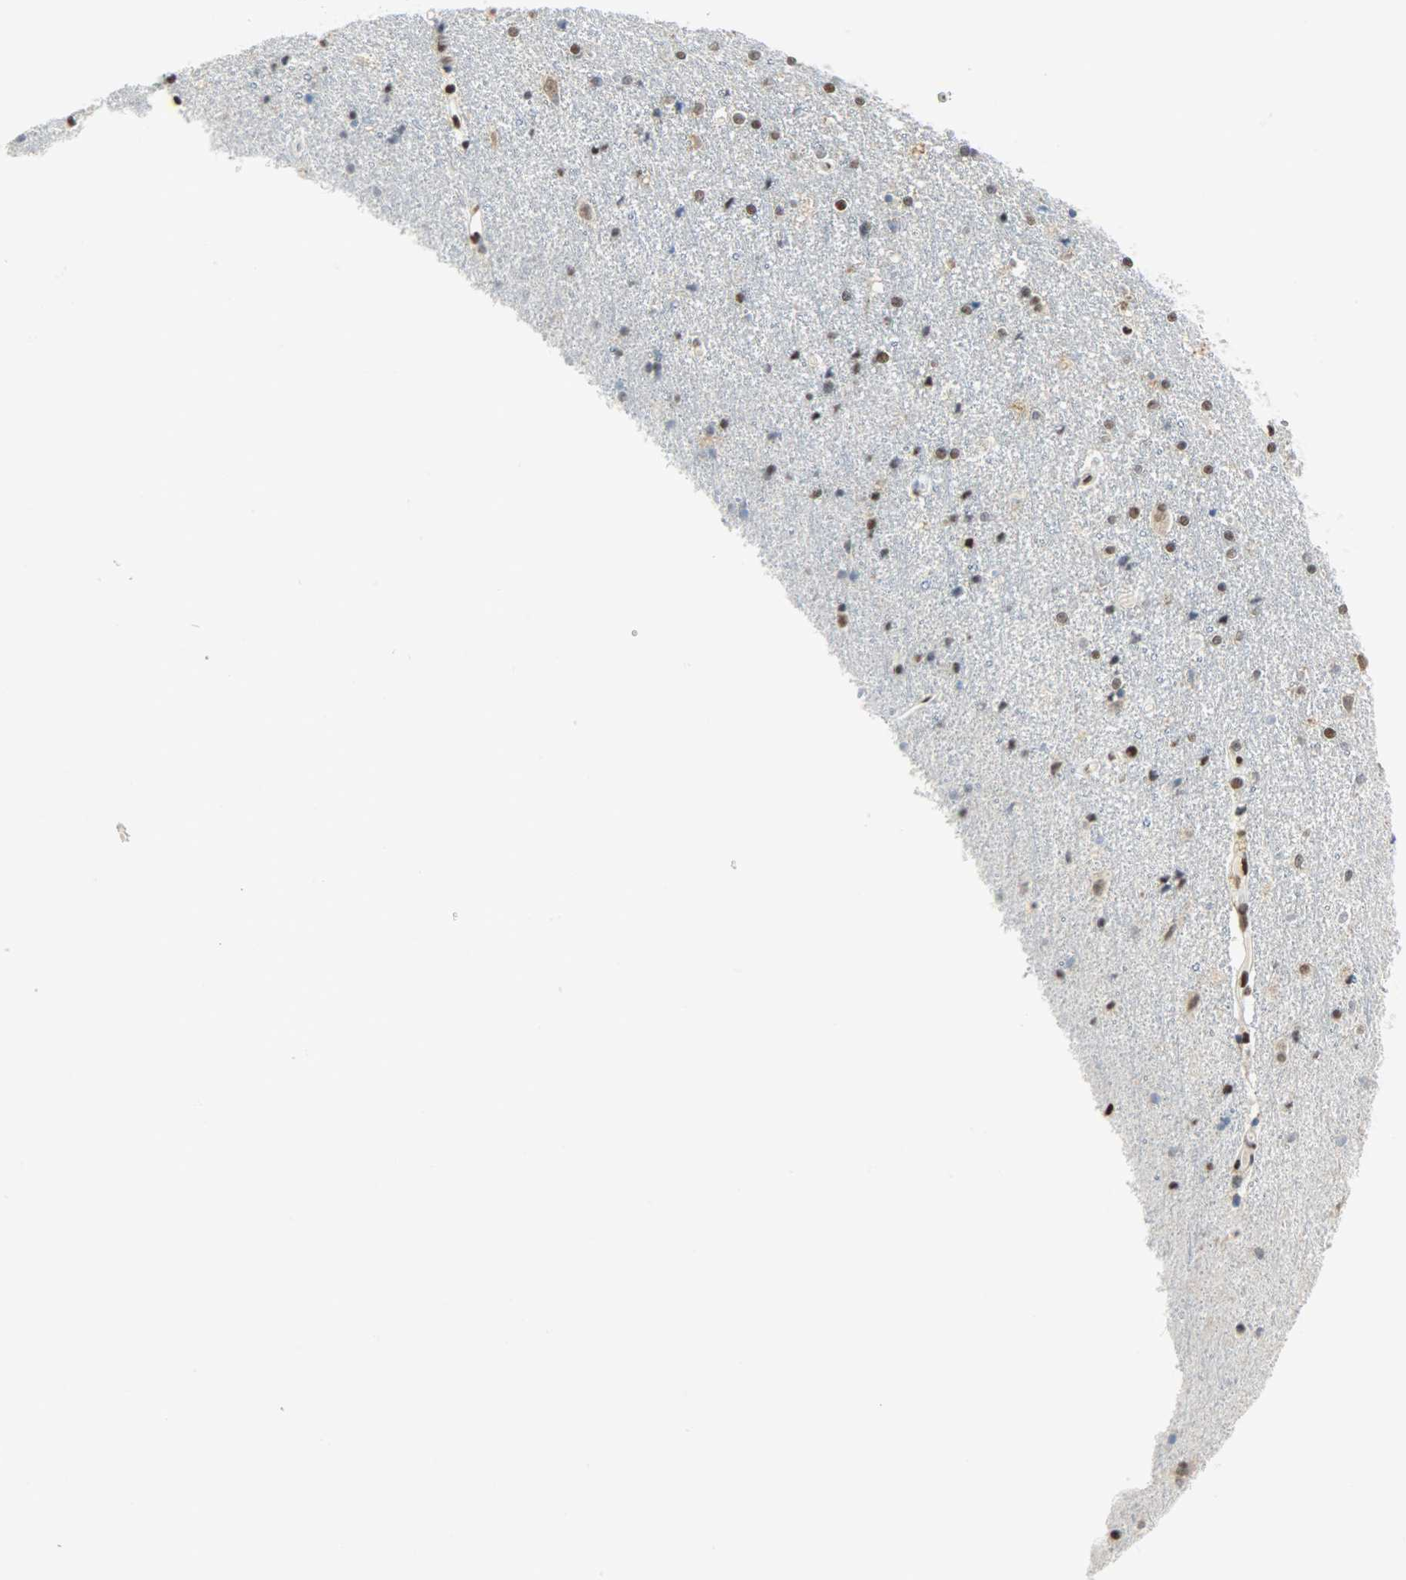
{"staining": {"intensity": "strong", "quantity": ">75%", "location": "cytoplasmic/membranous,nuclear"}, "tissue": "caudate", "cell_type": "Glial cells", "image_type": "normal", "snomed": [{"axis": "morphology", "description": "Normal tissue, NOS"}, {"axis": "topography", "description": "Lateral ventricle wall"}], "caption": "Unremarkable caudate shows strong cytoplasmic/membranous,nuclear positivity in approximately >75% of glial cells, visualized by immunohistochemistry. The staining was performed using DAB (3,3'-diaminobenzidine), with brown indicating positive protein expression. Nuclei are stained blue with hematoxylin.", "gene": "SSB", "patient": {"sex": "female", "age": 54}}